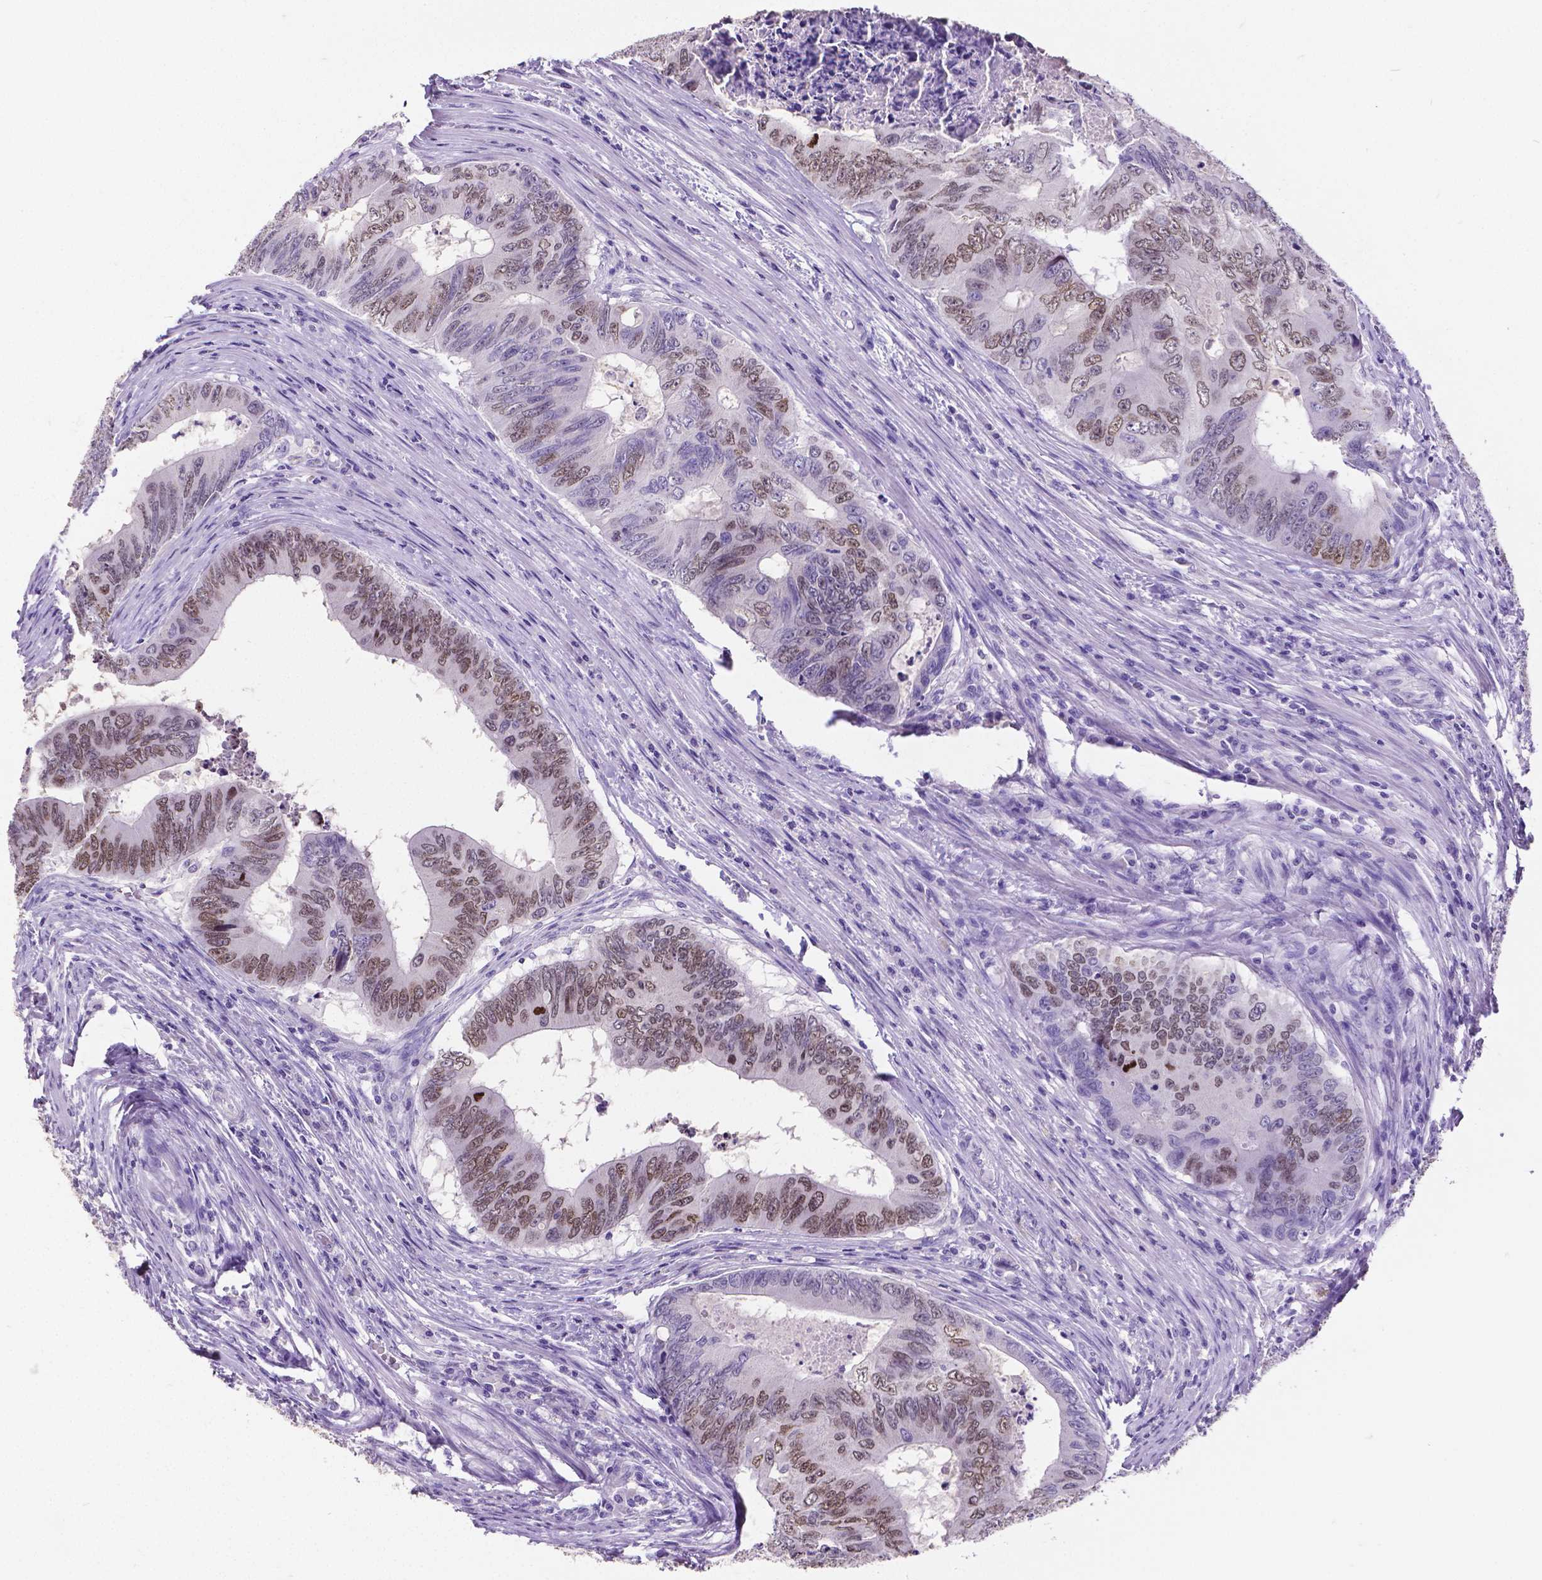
{"staining": {"intensity": "moderate", "quantity": ">75%", "location": "nuclear"}, "tissue": "colorectal cancer", "cell_type": "Tumor cells", "image_type": "cancer", "snomed": [{"axis": "morphology", "description": "Adenocarcinoma, NOS"}, {"axis": "topography", "description": "Colon"}], "caption": "Immunohistochemical staining of human adenocarcinoma (colorectal) displays medium levels of moderate nuclear staining in about >75% of tumor cells.", "gene": "SATB2", "patient": {"sex": "male", "age": 53}}